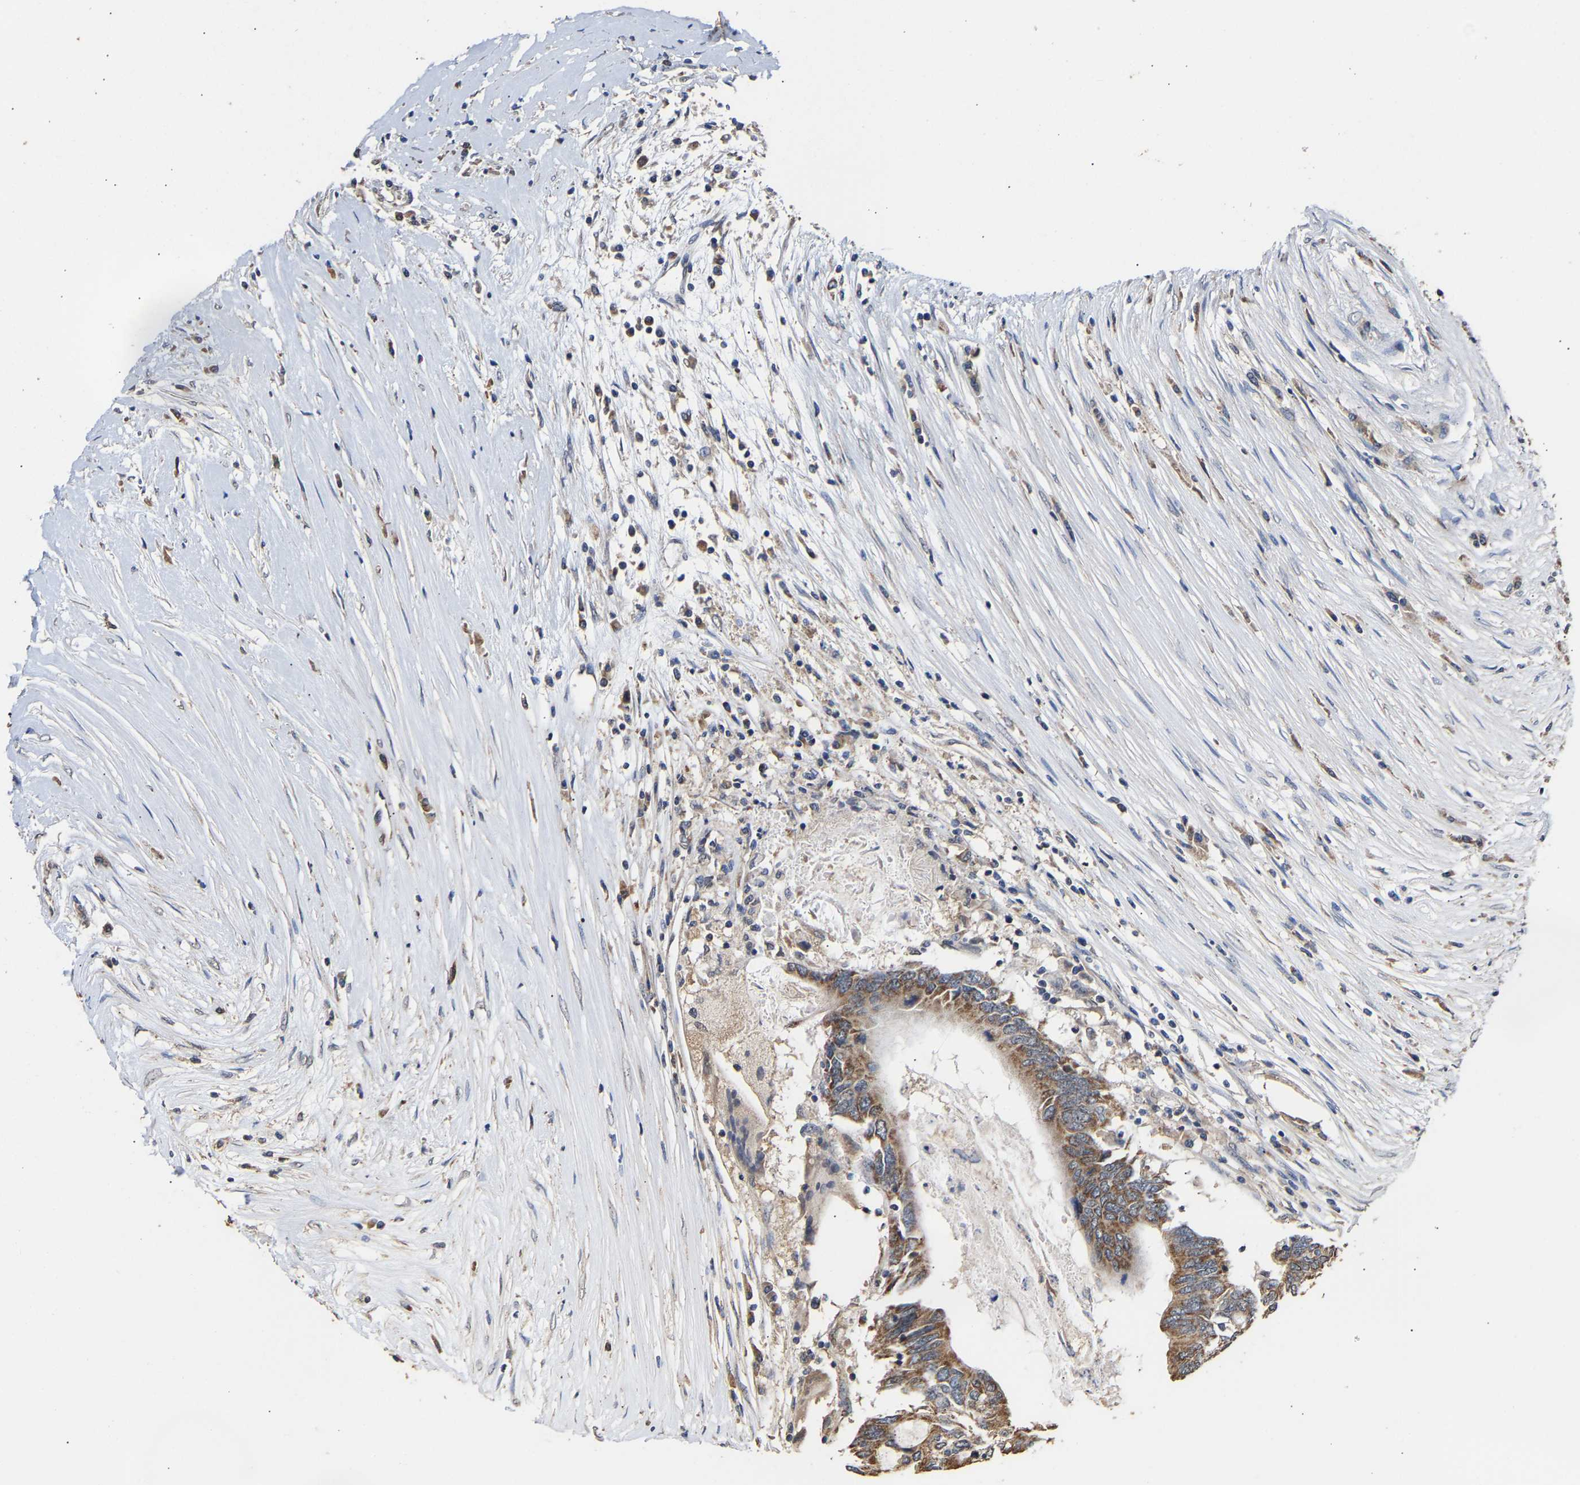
{"staining": {"intensity": "moderate", "quantity": ">75%", "location": "cytoplasmic/membranous"}, "tissue": "colorectal cancer", "cell_type": "Tumor cells", "image_type": "cancer", "snomed": [{"axis": "morphology", "description": "Adenocarcinoma, NOS"}, {"axis": "topography", "description": "Rectum"}], "caption": "Immunohistochemistry image of neoplastic tissue: colorectal cancer stained using immunohistochemistry demonstrates medium levels of moderate protein expression localized specifically in the cytoplasmic/membranous of tumor cells, appearing as a cytoplasmic/membranous brown color.", "gene": "ZNF26", "patient": {"sex": "male", "age": 63}}